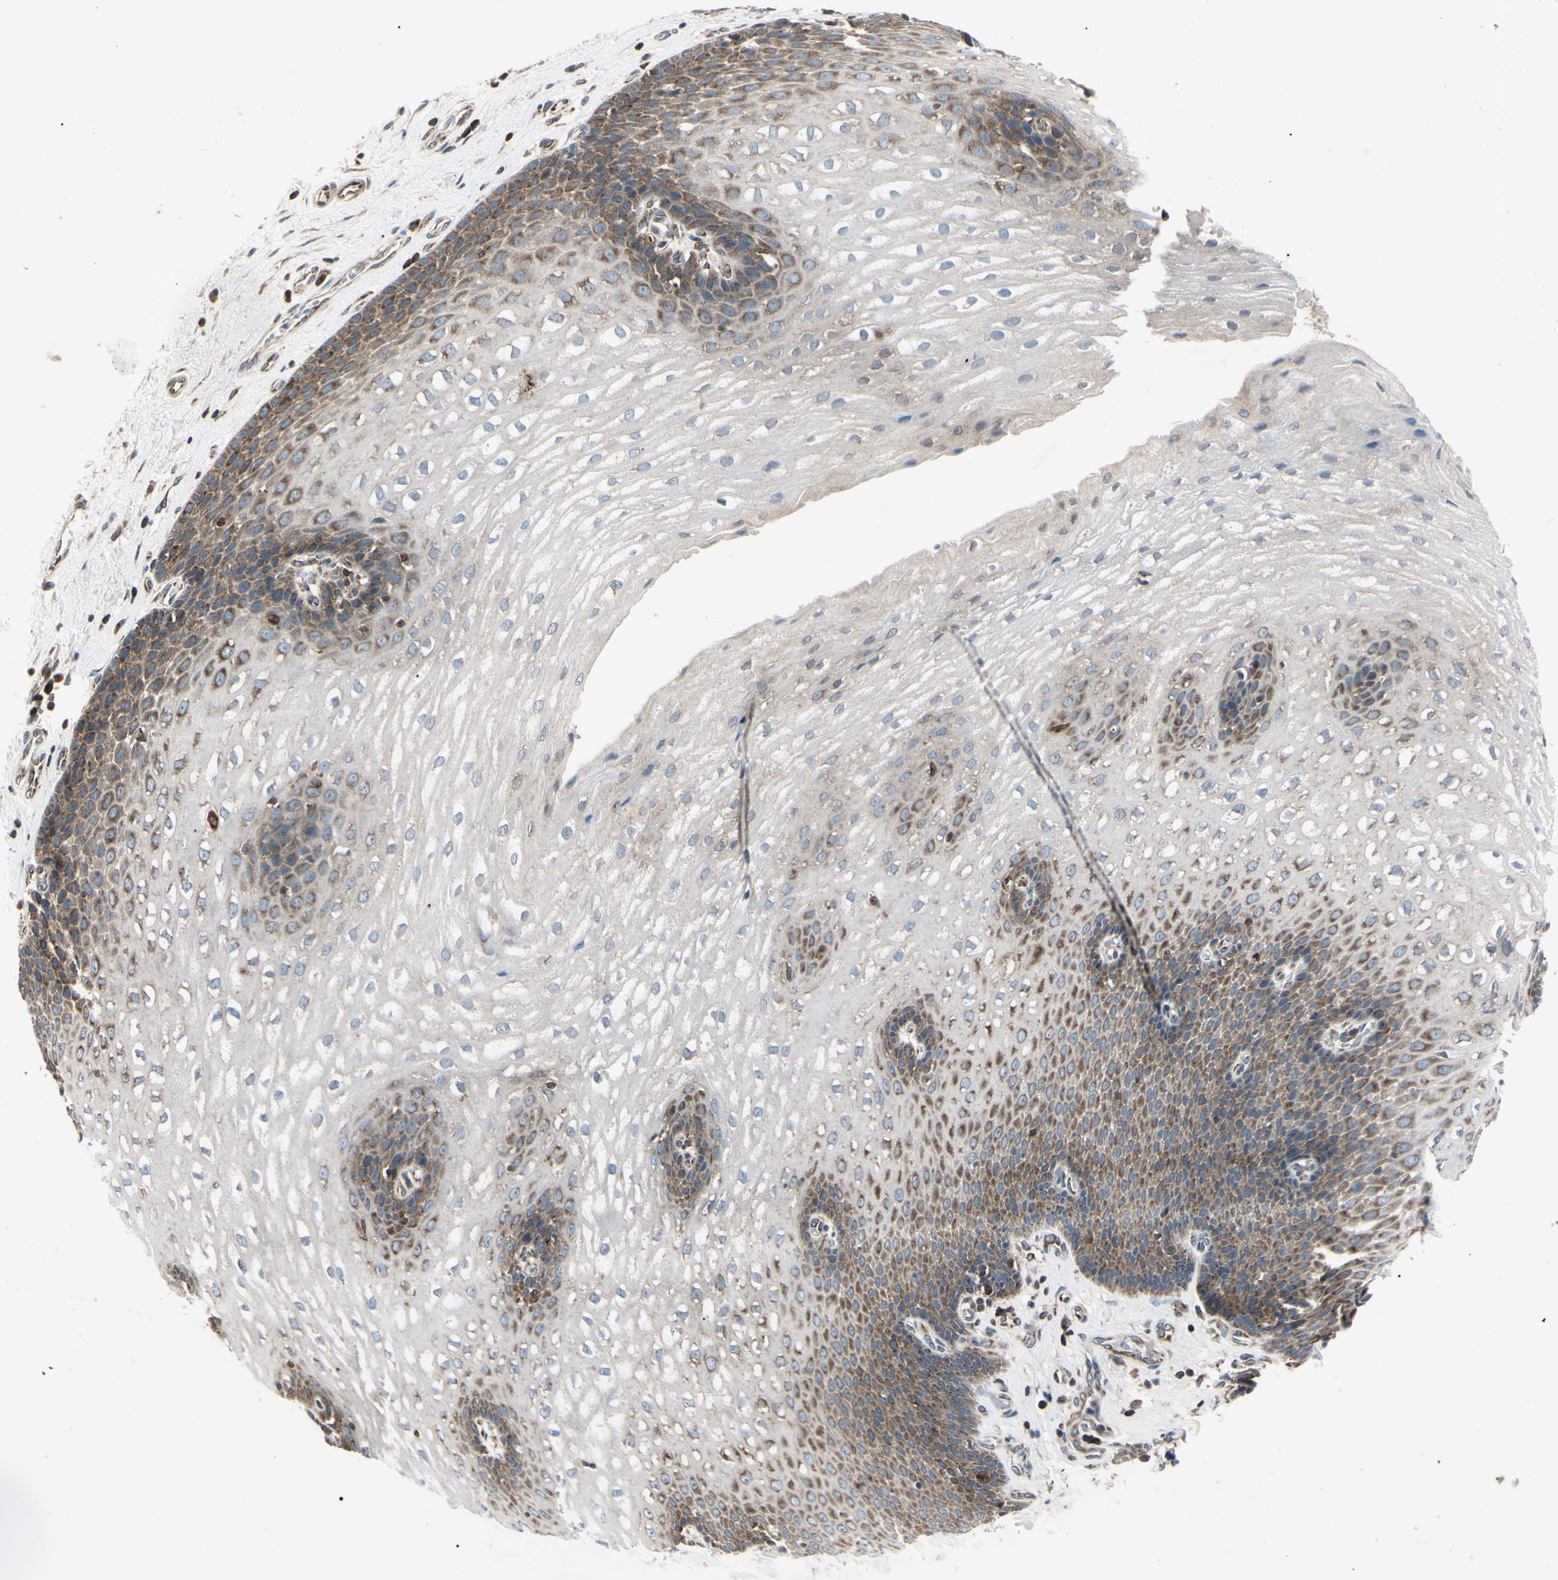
{"staining": {"intensity": "moderate", "quantity": "<25%", "location": "cytoplasmic/membranous"}, "tissue": "esophagus", "cell_type": "Squamous epithelial cells", "image_type": "normal", "snomed": [{"axis": "morphology", "description": "Normal tissue, NOS"}, {"axis": "topography", "description": "Esophagus"}], "caption": "The immunohistochemical stain labels moderate cytoplasmic/membranous expression in squamous epithelial cells of unremarkable esophagus. The staining was performed using DAB, with brown indicating positive protein expression. Nuclei are stained blue with hematoxylin.", "gene": "MAPRE1", "patient": {"sex": "male", "age": 48}}